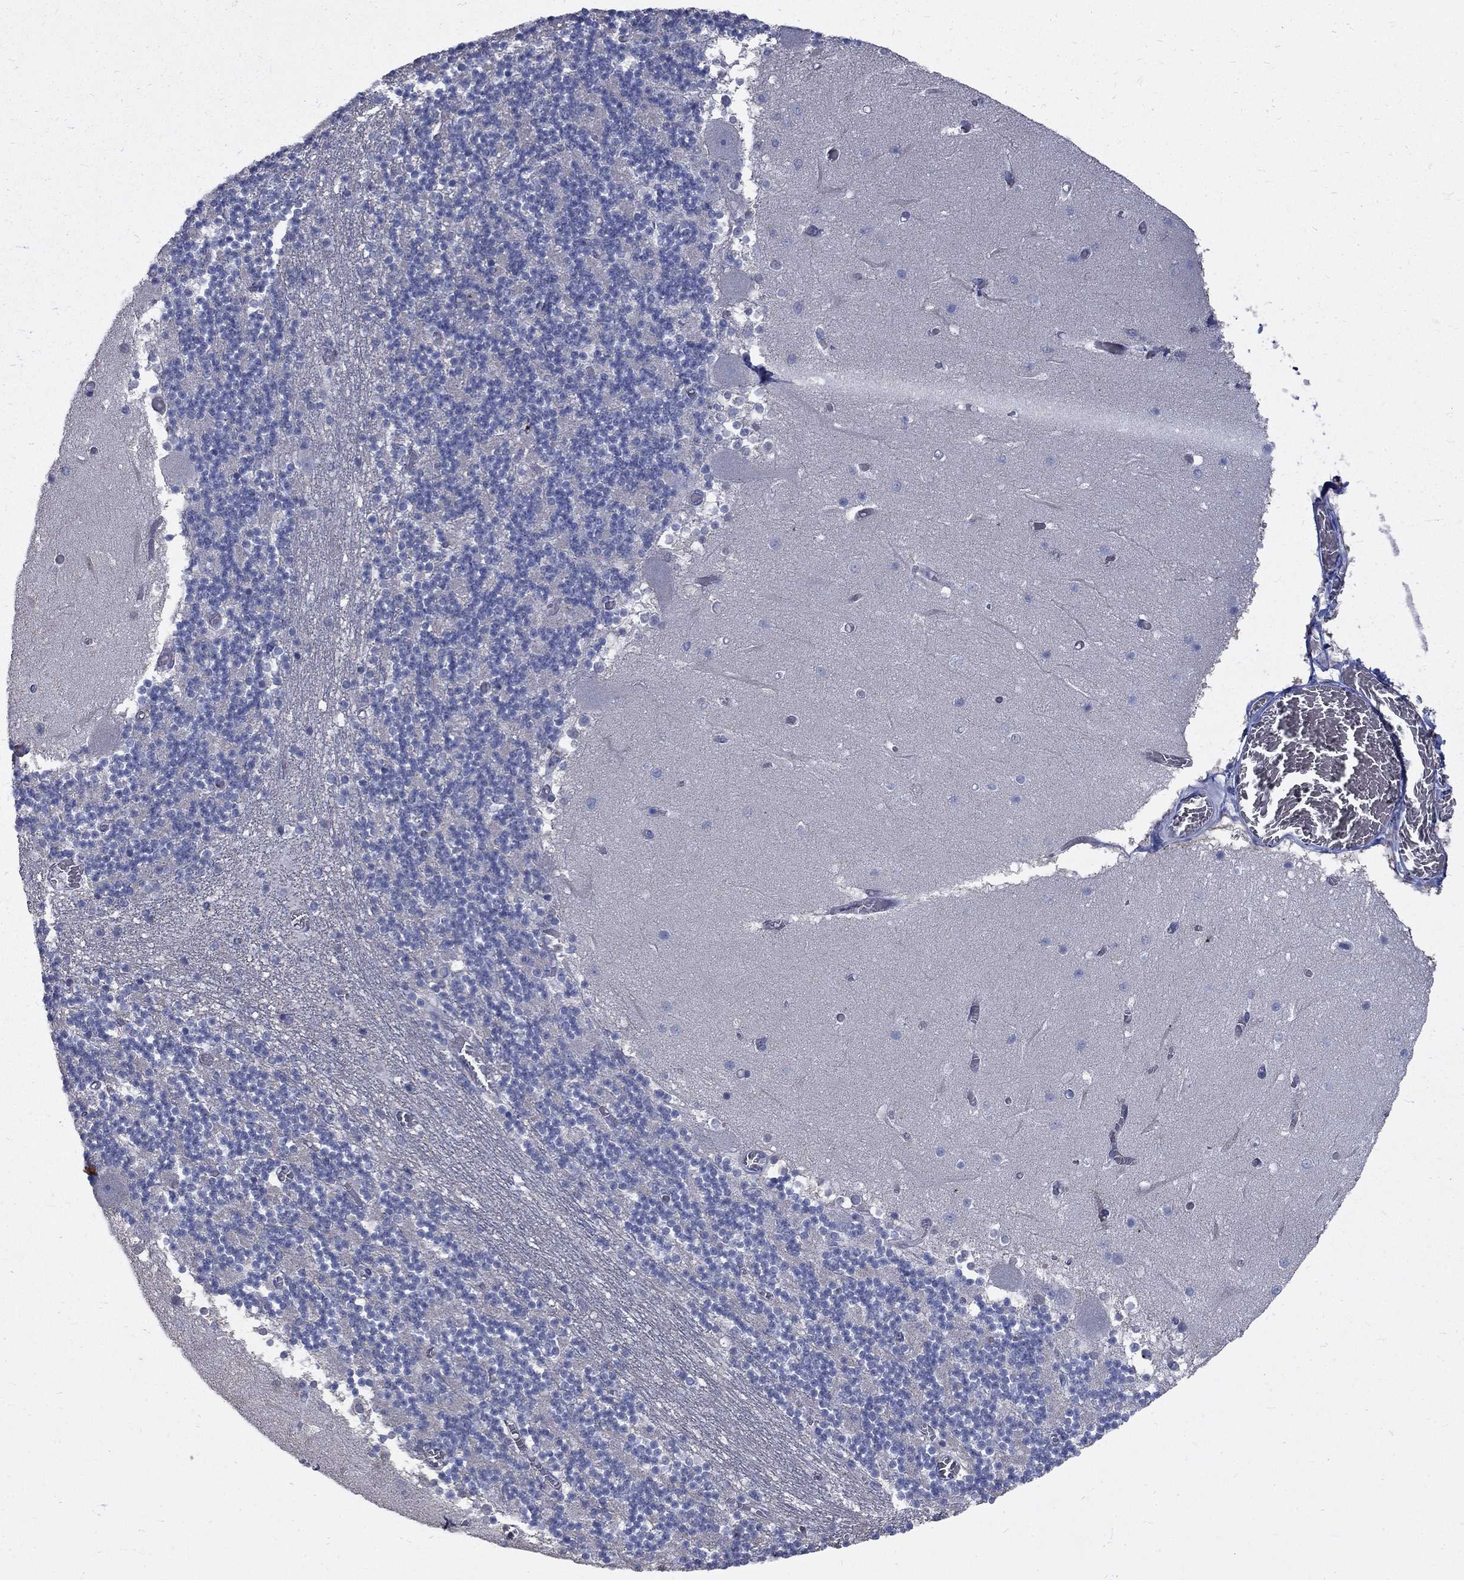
{"staining": {"intensity": "negative", "quantity": "none", "location": "none"}, "tissue": "cerebellum", "cell_type": "Cells in granular layer", "image_type": "normal", "snomed": [{"axis": "morphology", "description": "Normal tissue, NOS"}, {"axis": "topography", "description": "Cerebellum"}], "caption": "DAB (3,3'-diaminobenzidine) immunohistochemical staining of normal human cerebellum reveals no significant staining in cells in granular layer.", "gene": "PTH1R", "patient": {"sex": "female", "age": 28}}